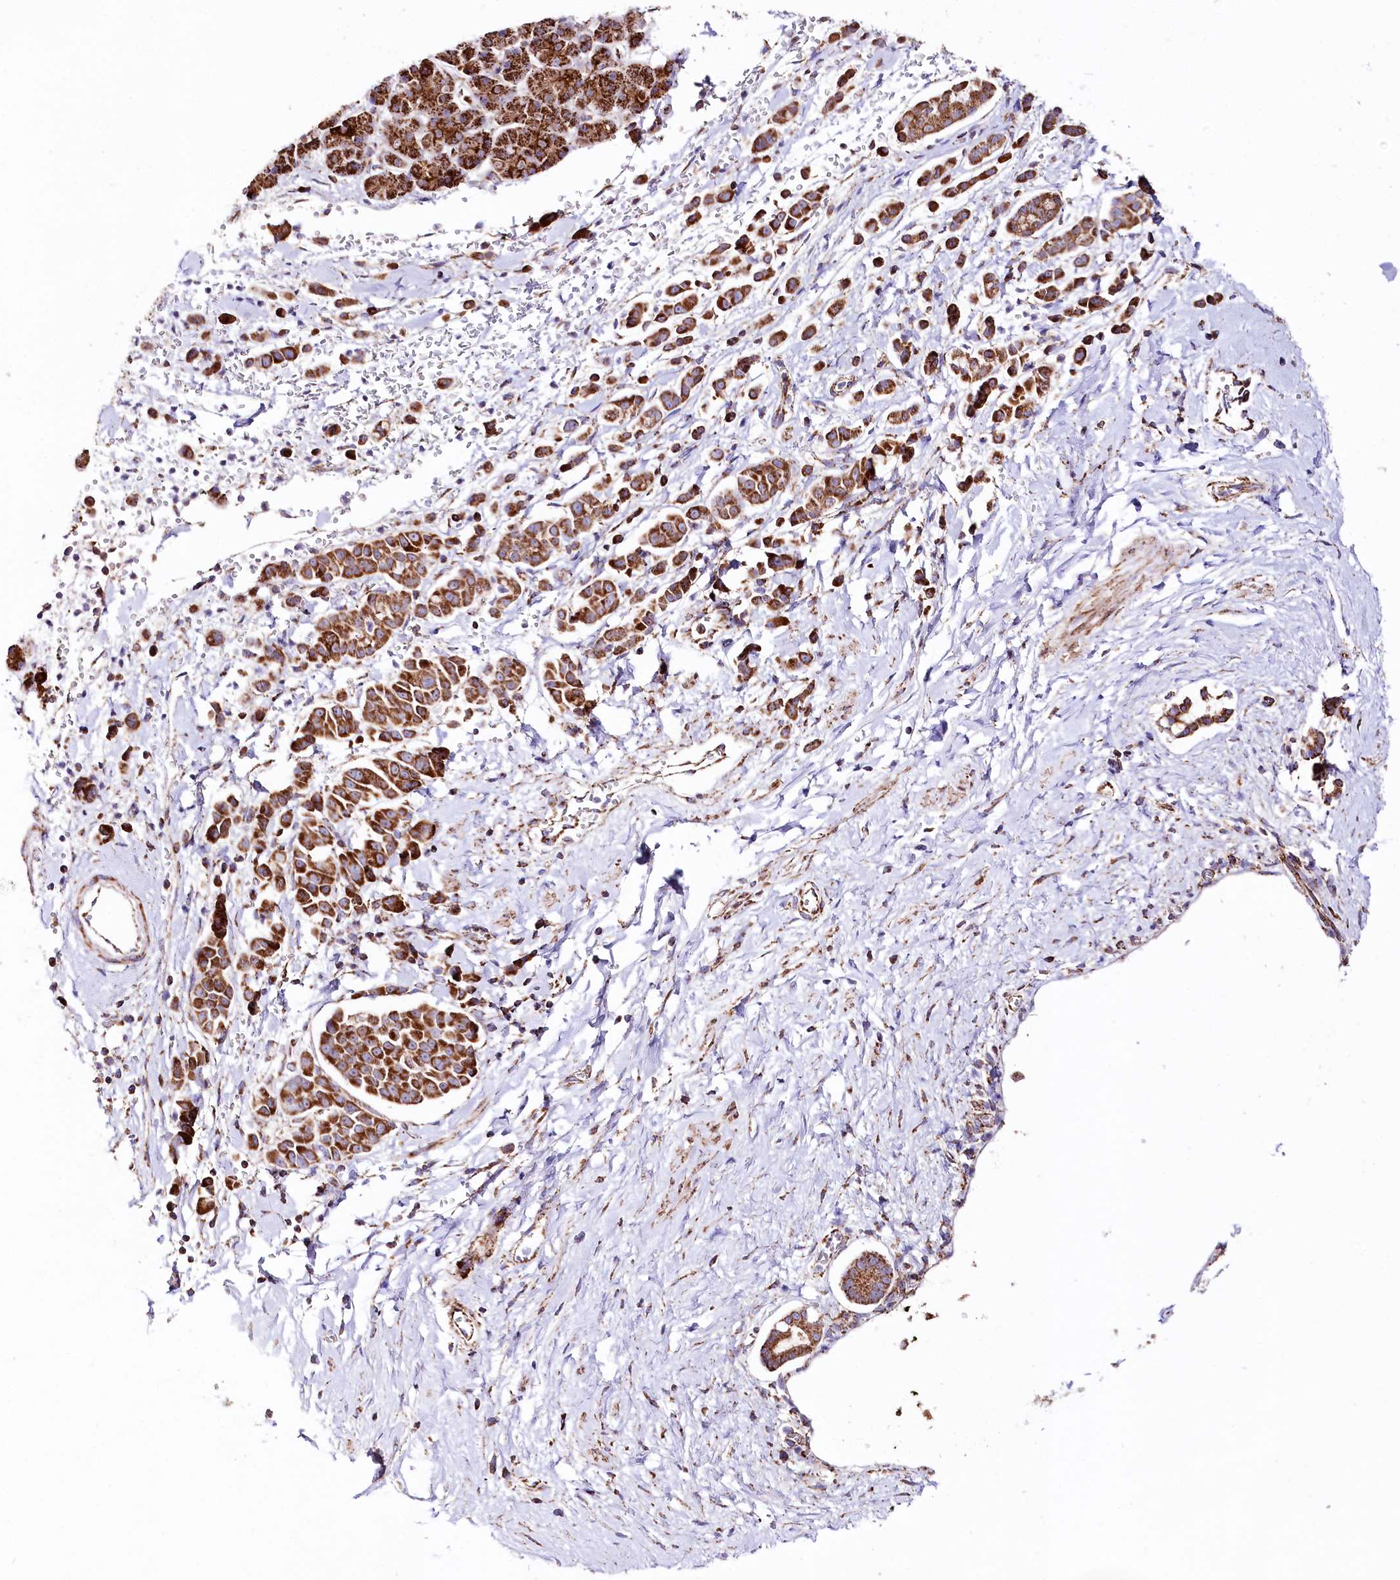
{"staining": {"intensity": "strong", "quantity": ">75%", "location": "cytoplasmic/membranous"}, "tissue": "pancreatic cancer", "cell_type": "Tumor cells", "image_type": "cancer", "snomed": [{"axis": "morphology", "description": "Normal tissue, NOS"}, {"axis": "morphology", "description": "Adenocarcinoma, NOS"}, {"axis": "topography", "description": "Pancreas"}], "caption": "DAB (3,3'-diaminobenzidine) immunohistochemical staining of pancreatic cancer (adenocarcinoma) exhibits strong cytoplasmic/membranous protein expression in approximately >75% of tumor cells.", "gene": "APLP2", "patient": {"sex": "female", "age": 64}}